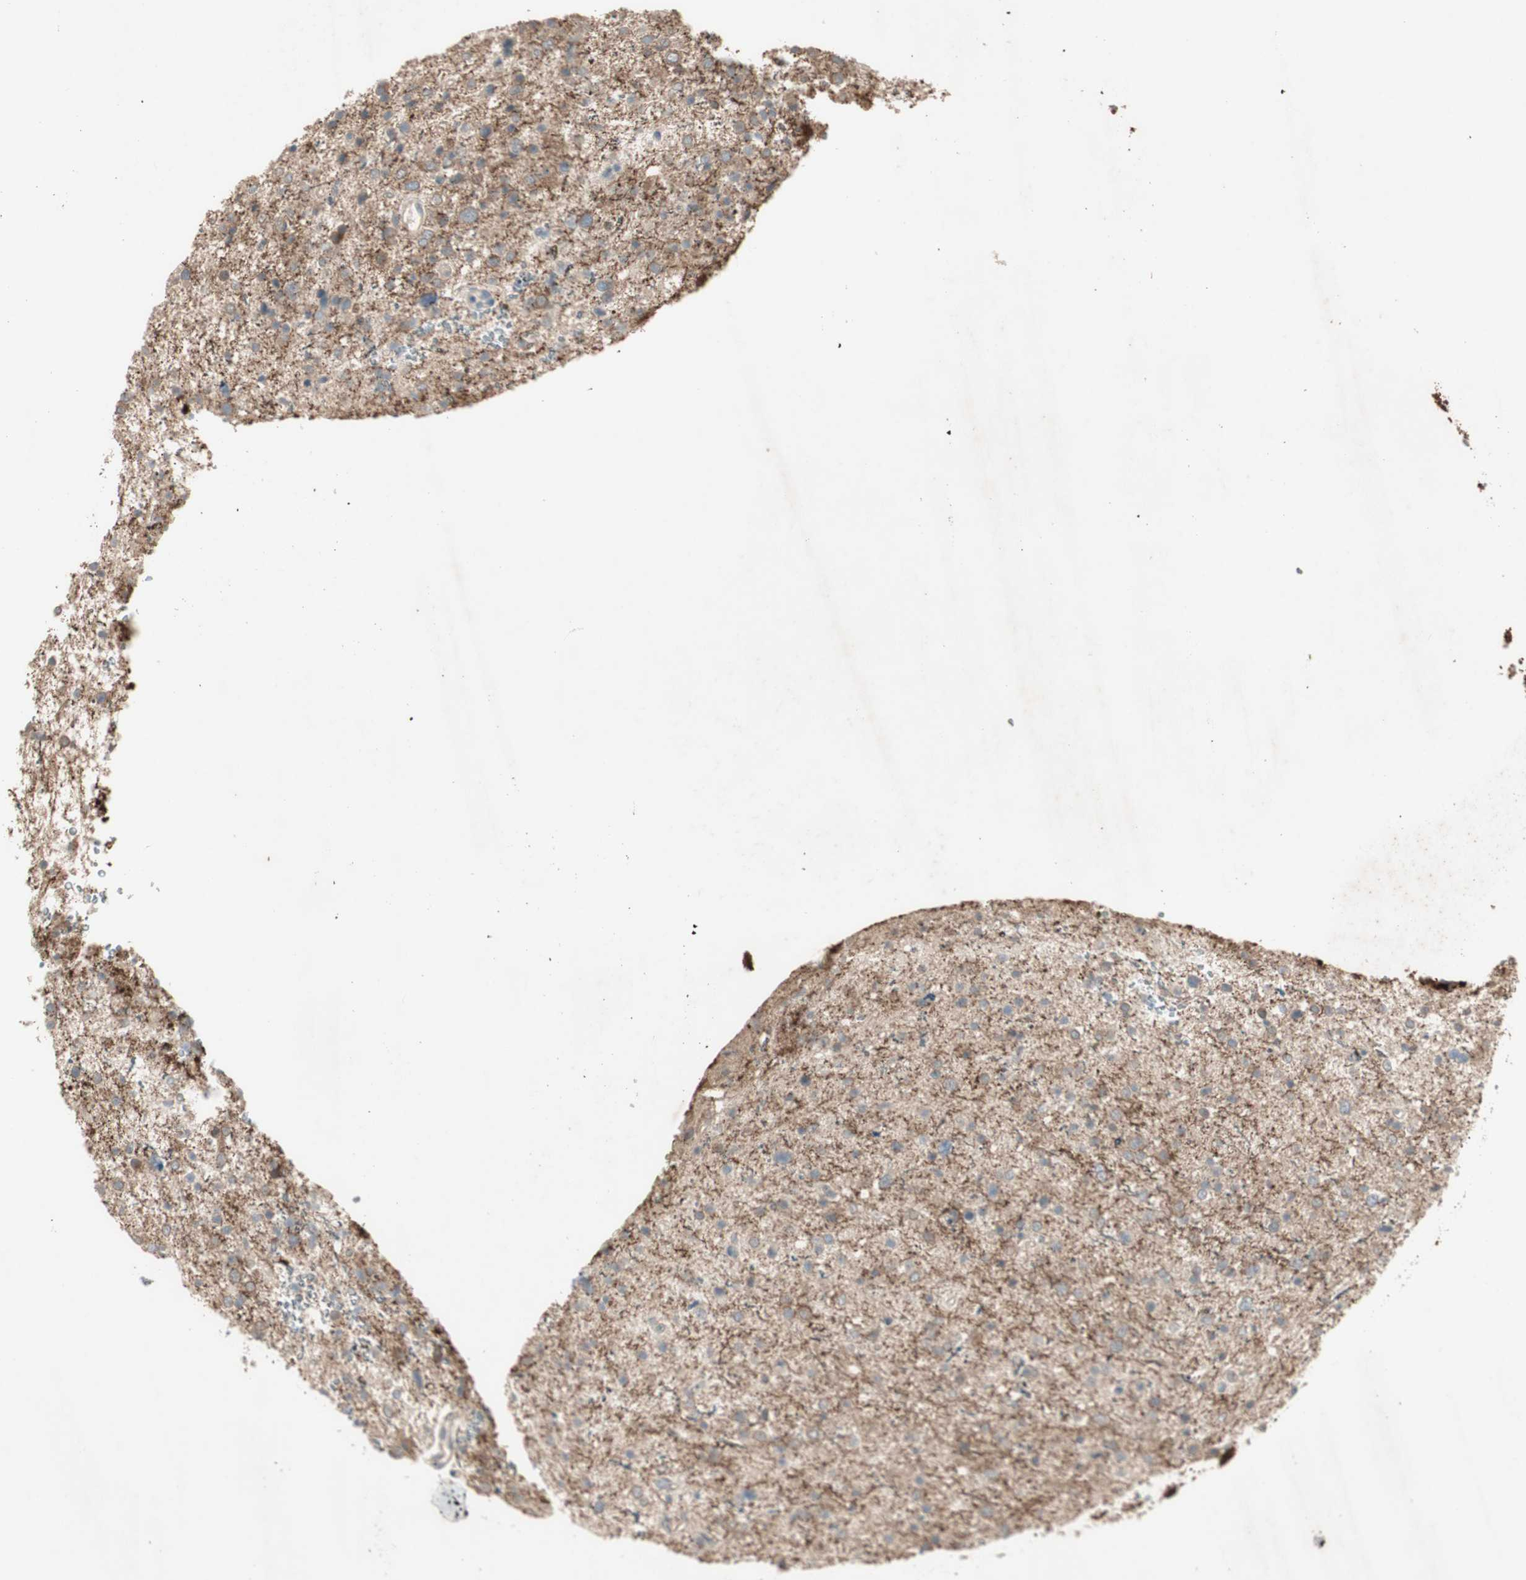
{"staining": {"intensity": "weak", "quantity": ">75%", "location": "cytoplasmic/membranous"}, "tissue": "glioma", "cell_type": "Tumor cells", "image_type": "cancer", "snomed": [{"axis": "morphology", "description": "Glioma, malignant, Low grade"}, {"axis": "topography", "description": "Brain"}], "caption": "There is low levels of weak cytoplasmic/membranous staining in tumor cells of malignant low-grade glioma, as demonstrated by immunohistochemical staining (brown color).", "gene": "MAPRE3", "patient": {"sex": "female", "age": 37}}